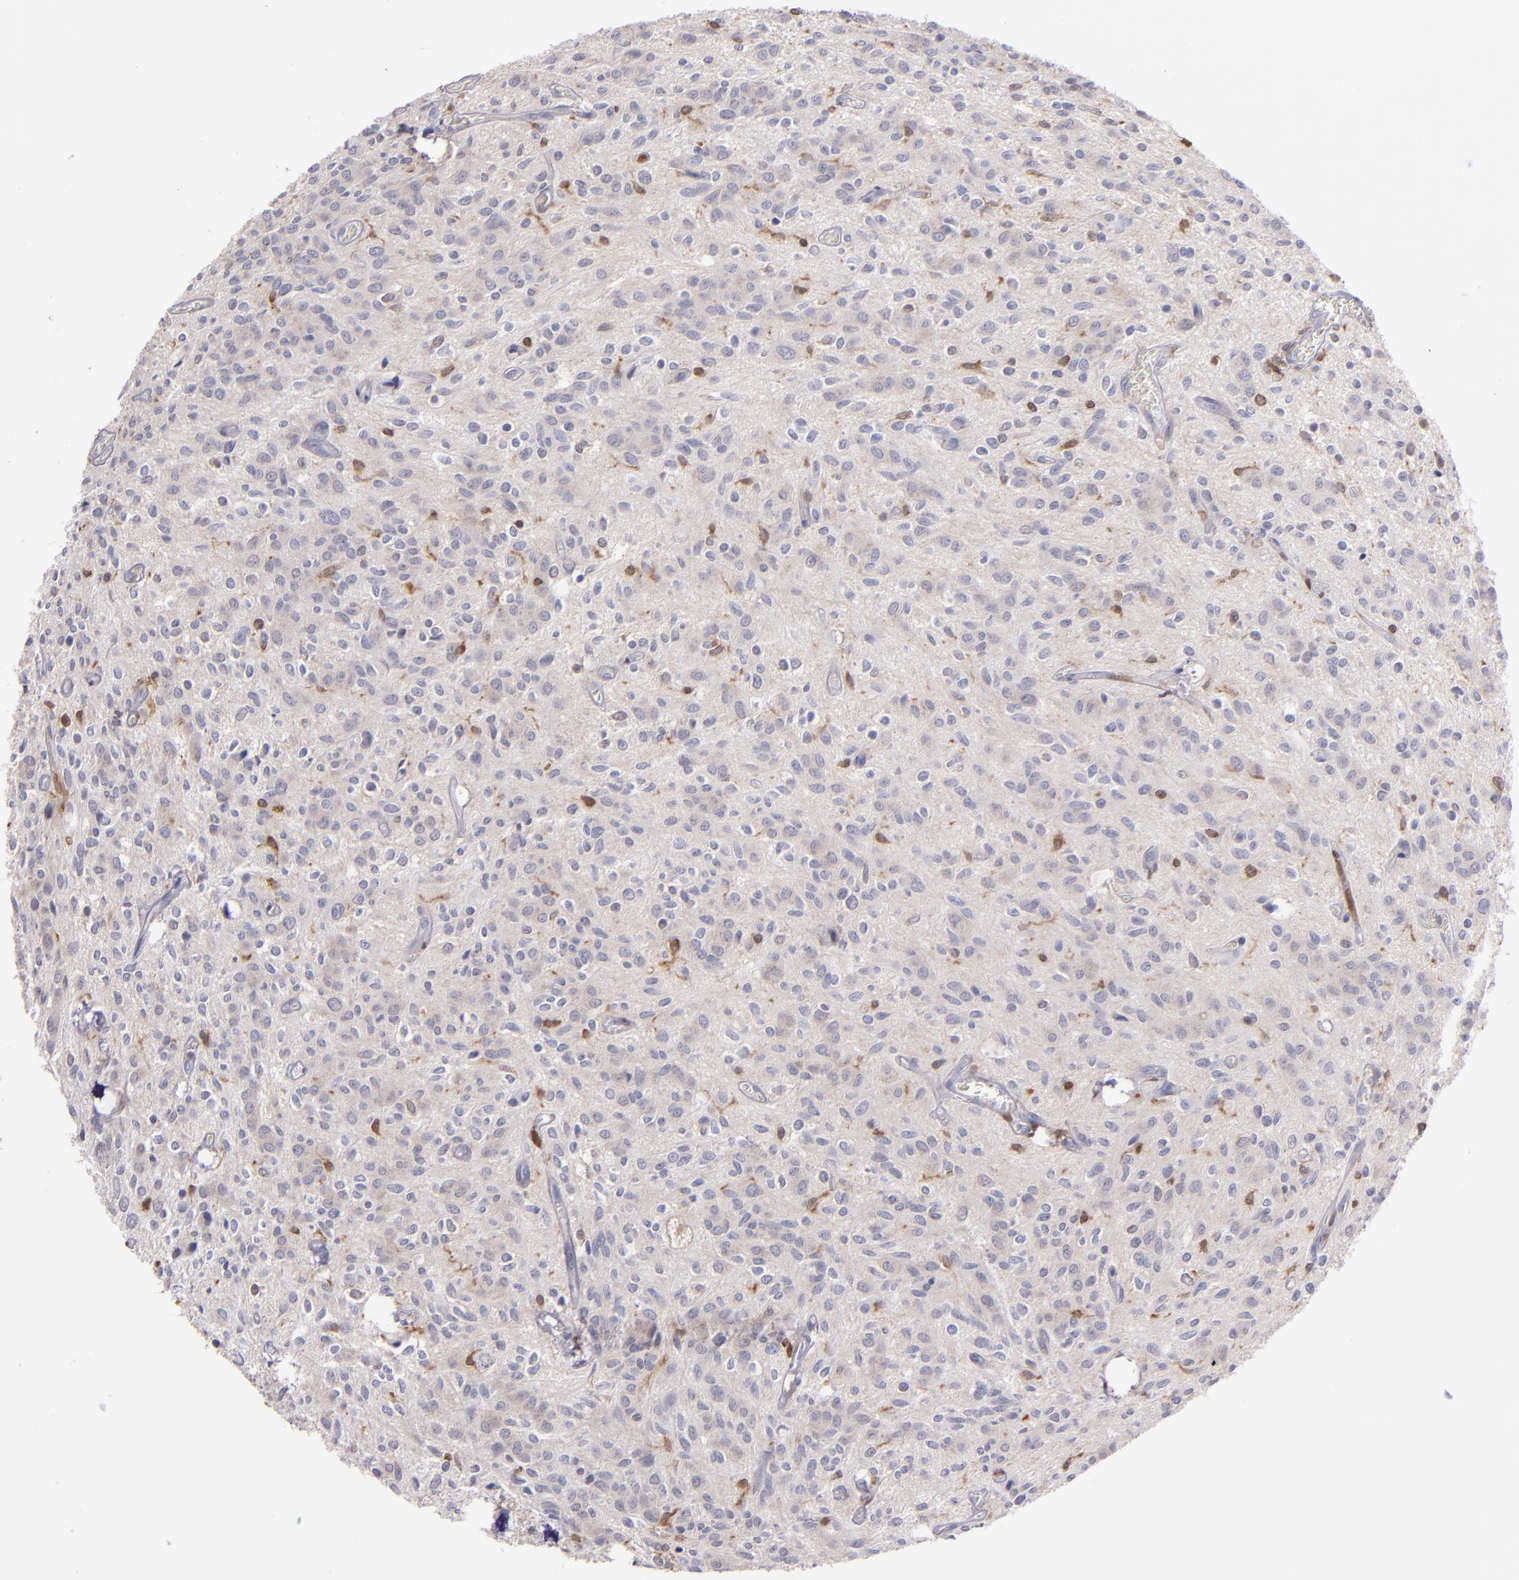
{"staining": {"intensity": "weak", "quantity": "<25%", "location": "cytoplasmic/membranous"}, "tissue": "glioma", "cell_type": "Tumor cells", "image_type": "cancer", "snomed": [{"axis": "morphology", "description": "Glioma, malignant, Low grade"}, {"axis": "topography", "description": "Brain"}], "caption": "There is no significant expression in tumor cells of malignant glioma (low-grade).", "gene": "PRKCD", "patient": {"sex": "female", "age": 15}}